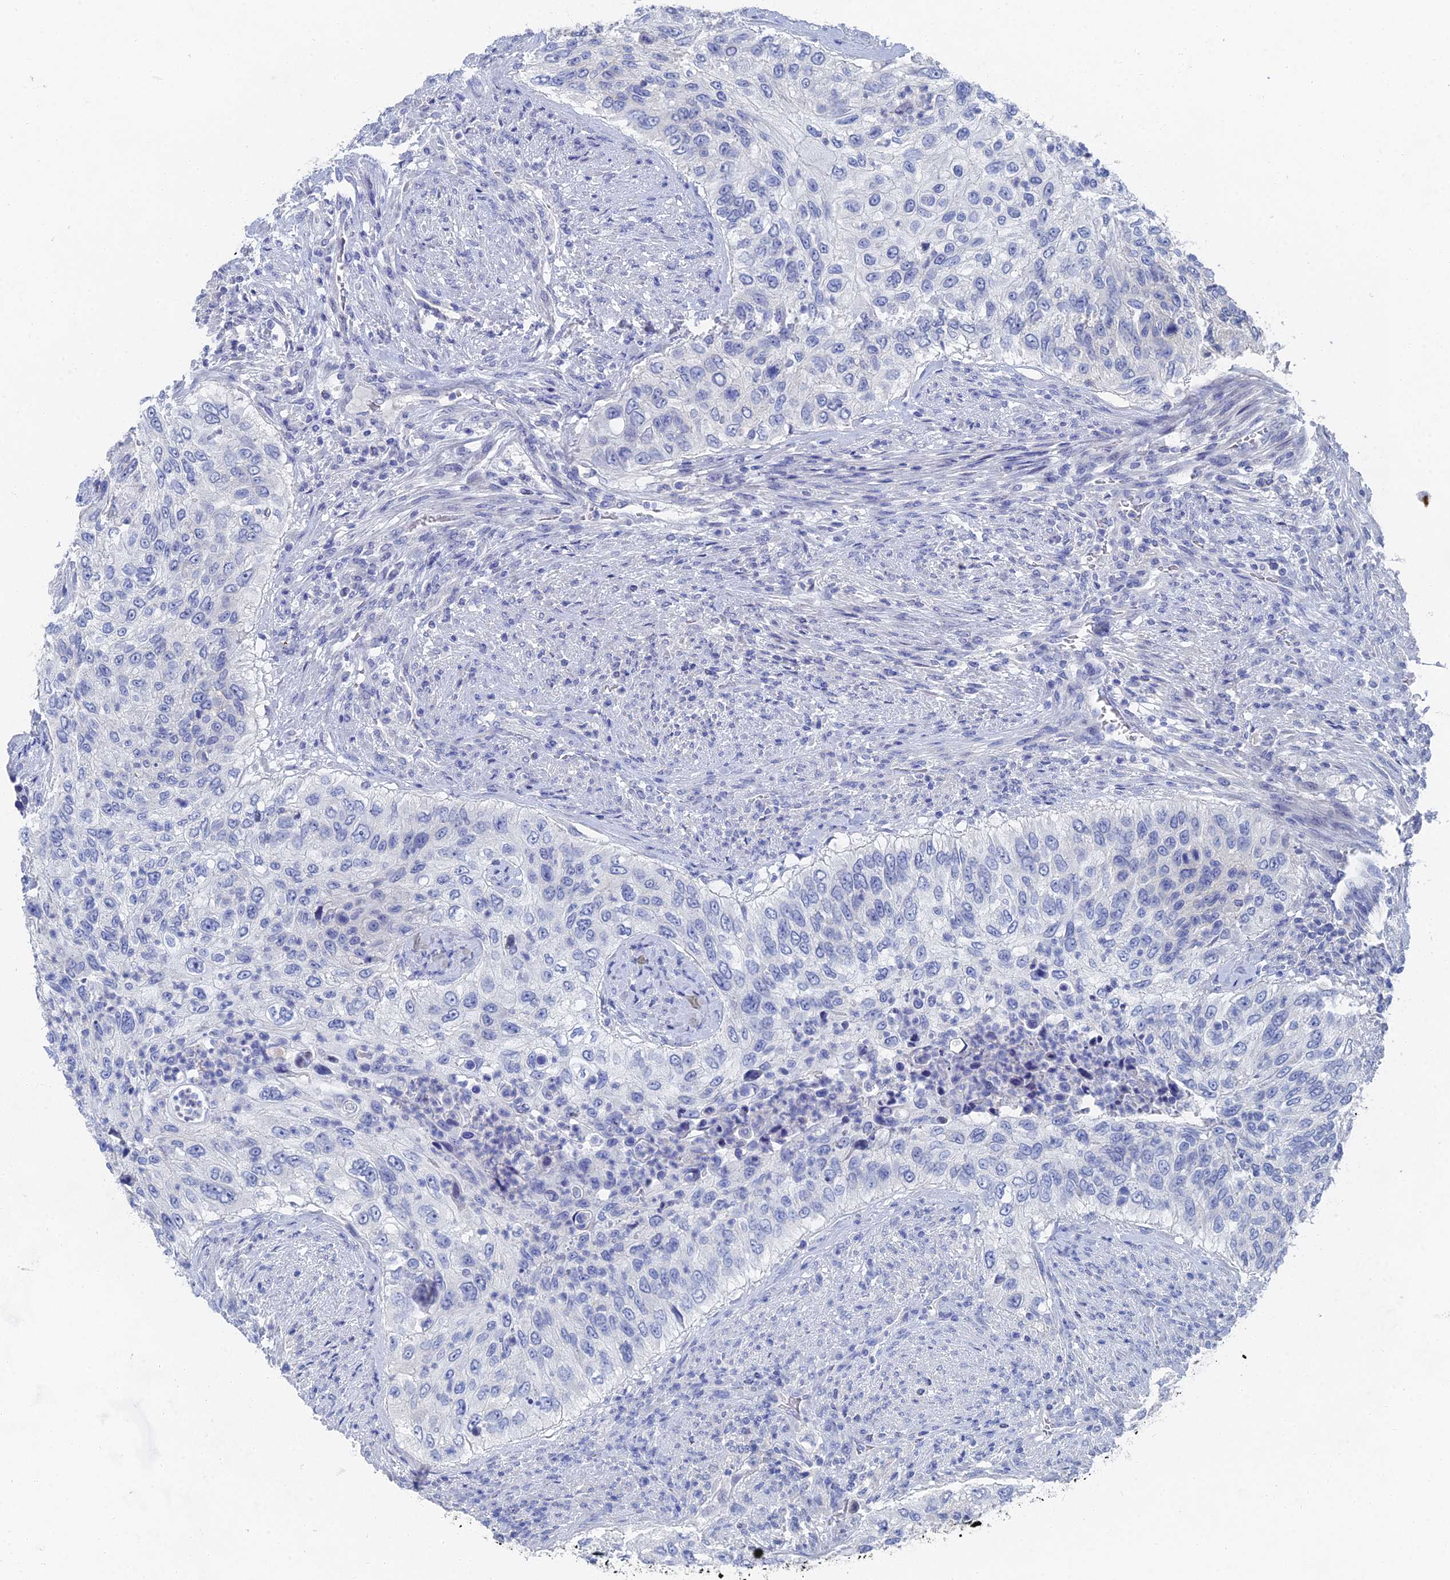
{"staining": {"intensity": "negative", "quantity": "none", "location": "none"}, "tissue": "urothelial cancer", "cell_type": "Tumor cells", "image_type": "cancer", "snomed": [{"axis": "morphology", "description": "Urothelial carcinoma, High grade"}, {"axis": "topography", "description": "Urinary bladder"}], "caption": "Immunohistochemical staining of urothelial cancer demonstrates no significant staining in tumor cells. The staining was performed using DAB to visualize the protein expression in brown, while the nuclei were stained in blue with hematoxylin (Magnification: 20x).", "gene": "GFAP", "patient": {"sex": "female", "age": 60}}